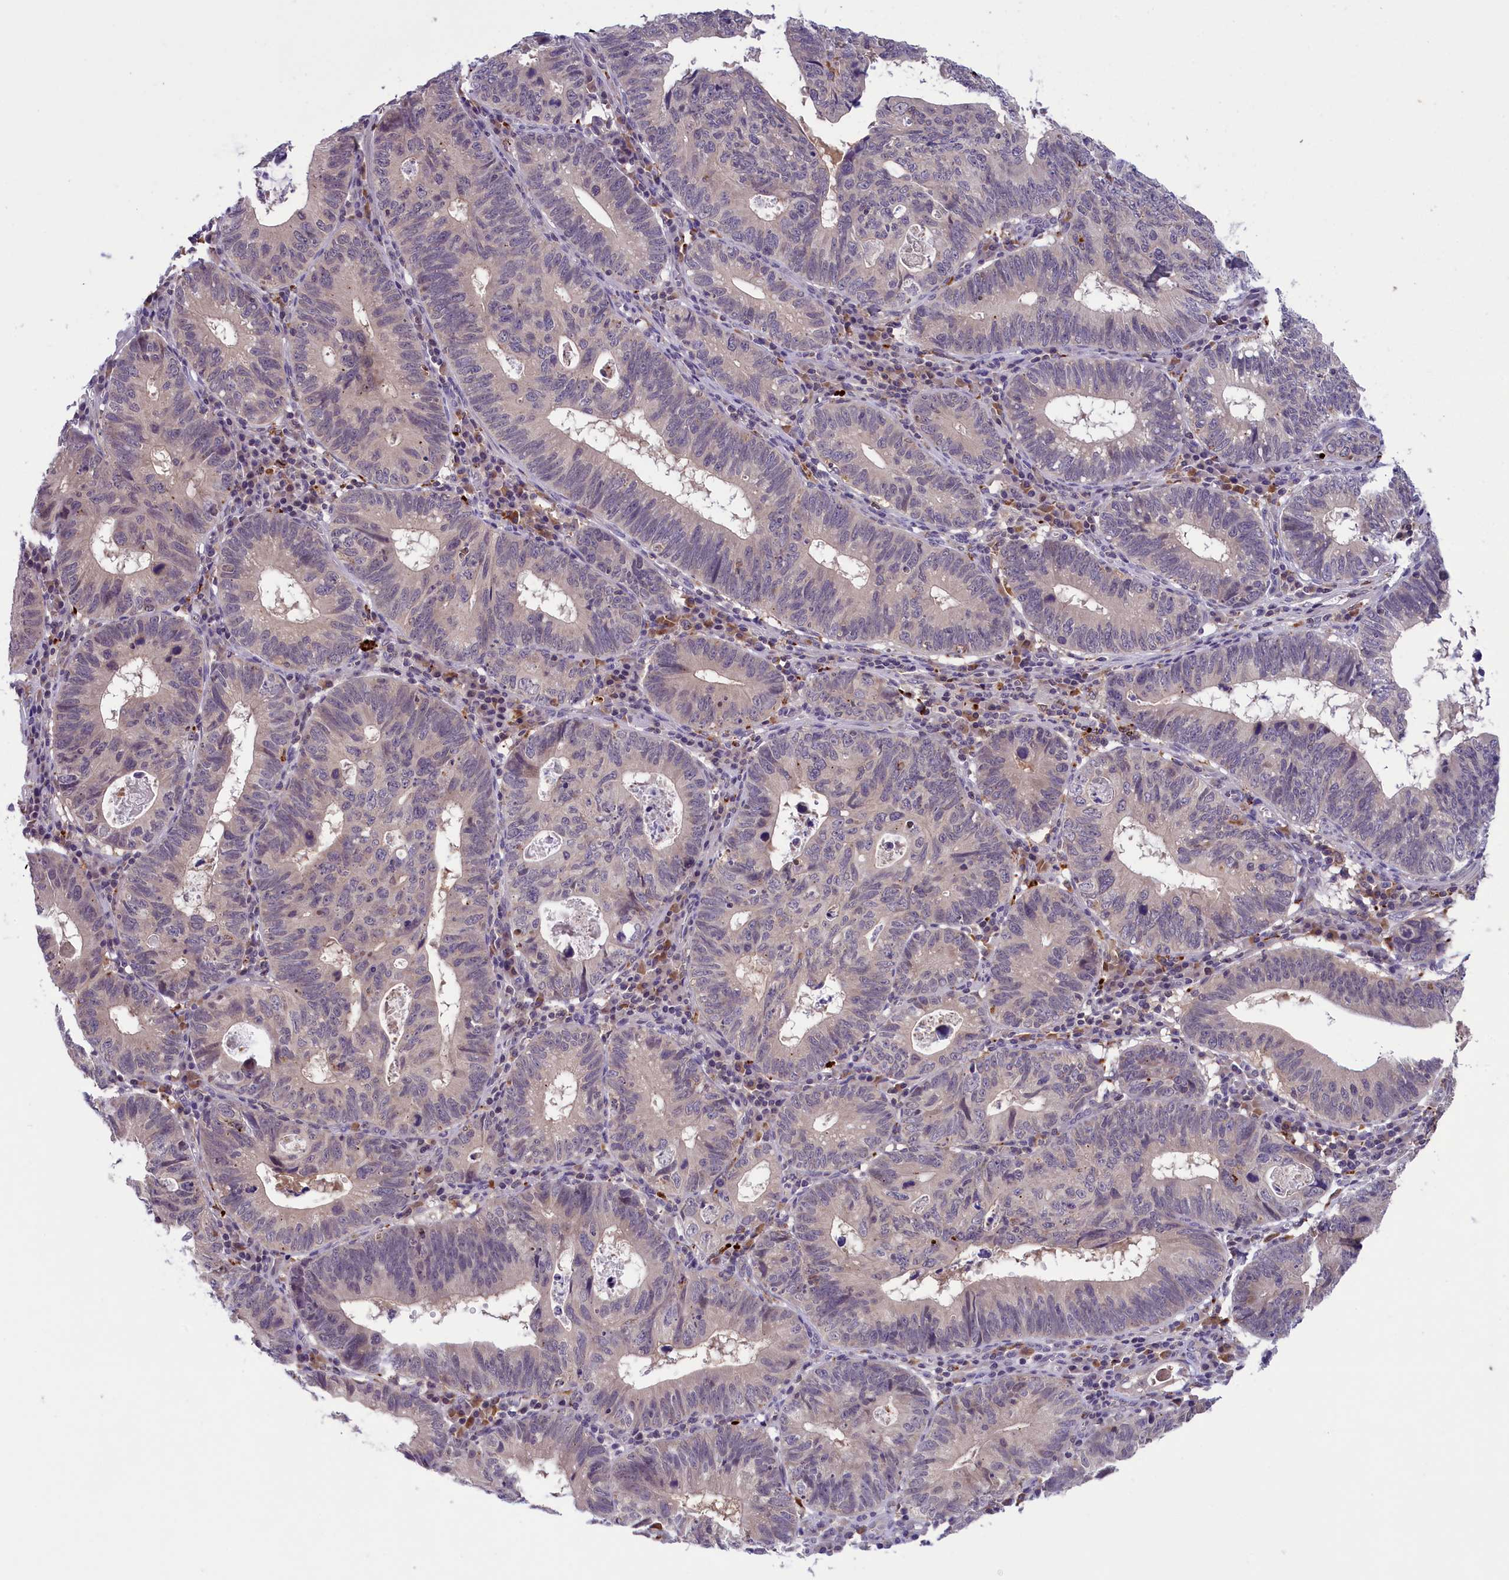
{"staining": {"intensity": "negative", "quantity": "none", "location": "none"}, "tissue": "stomach cancer", "cell_type": "Tumor cells", "image_type": "cancer", "snomed": [{"axis": "morphology", "description": "Adenocarcinoma, NOS"}, {"axis": "topography", "description": "Stomach"}], "caption": "High magnification brightfield microscopy of adenocarcinoma (stomach) stained with DAB (3,3'-diaminobenzidine) (brown) and counterstained with hematoxylin (blue): tumor cells show no significant staining.", "gene": "STYX", "patient": {"sex": "male", "age": 59}}